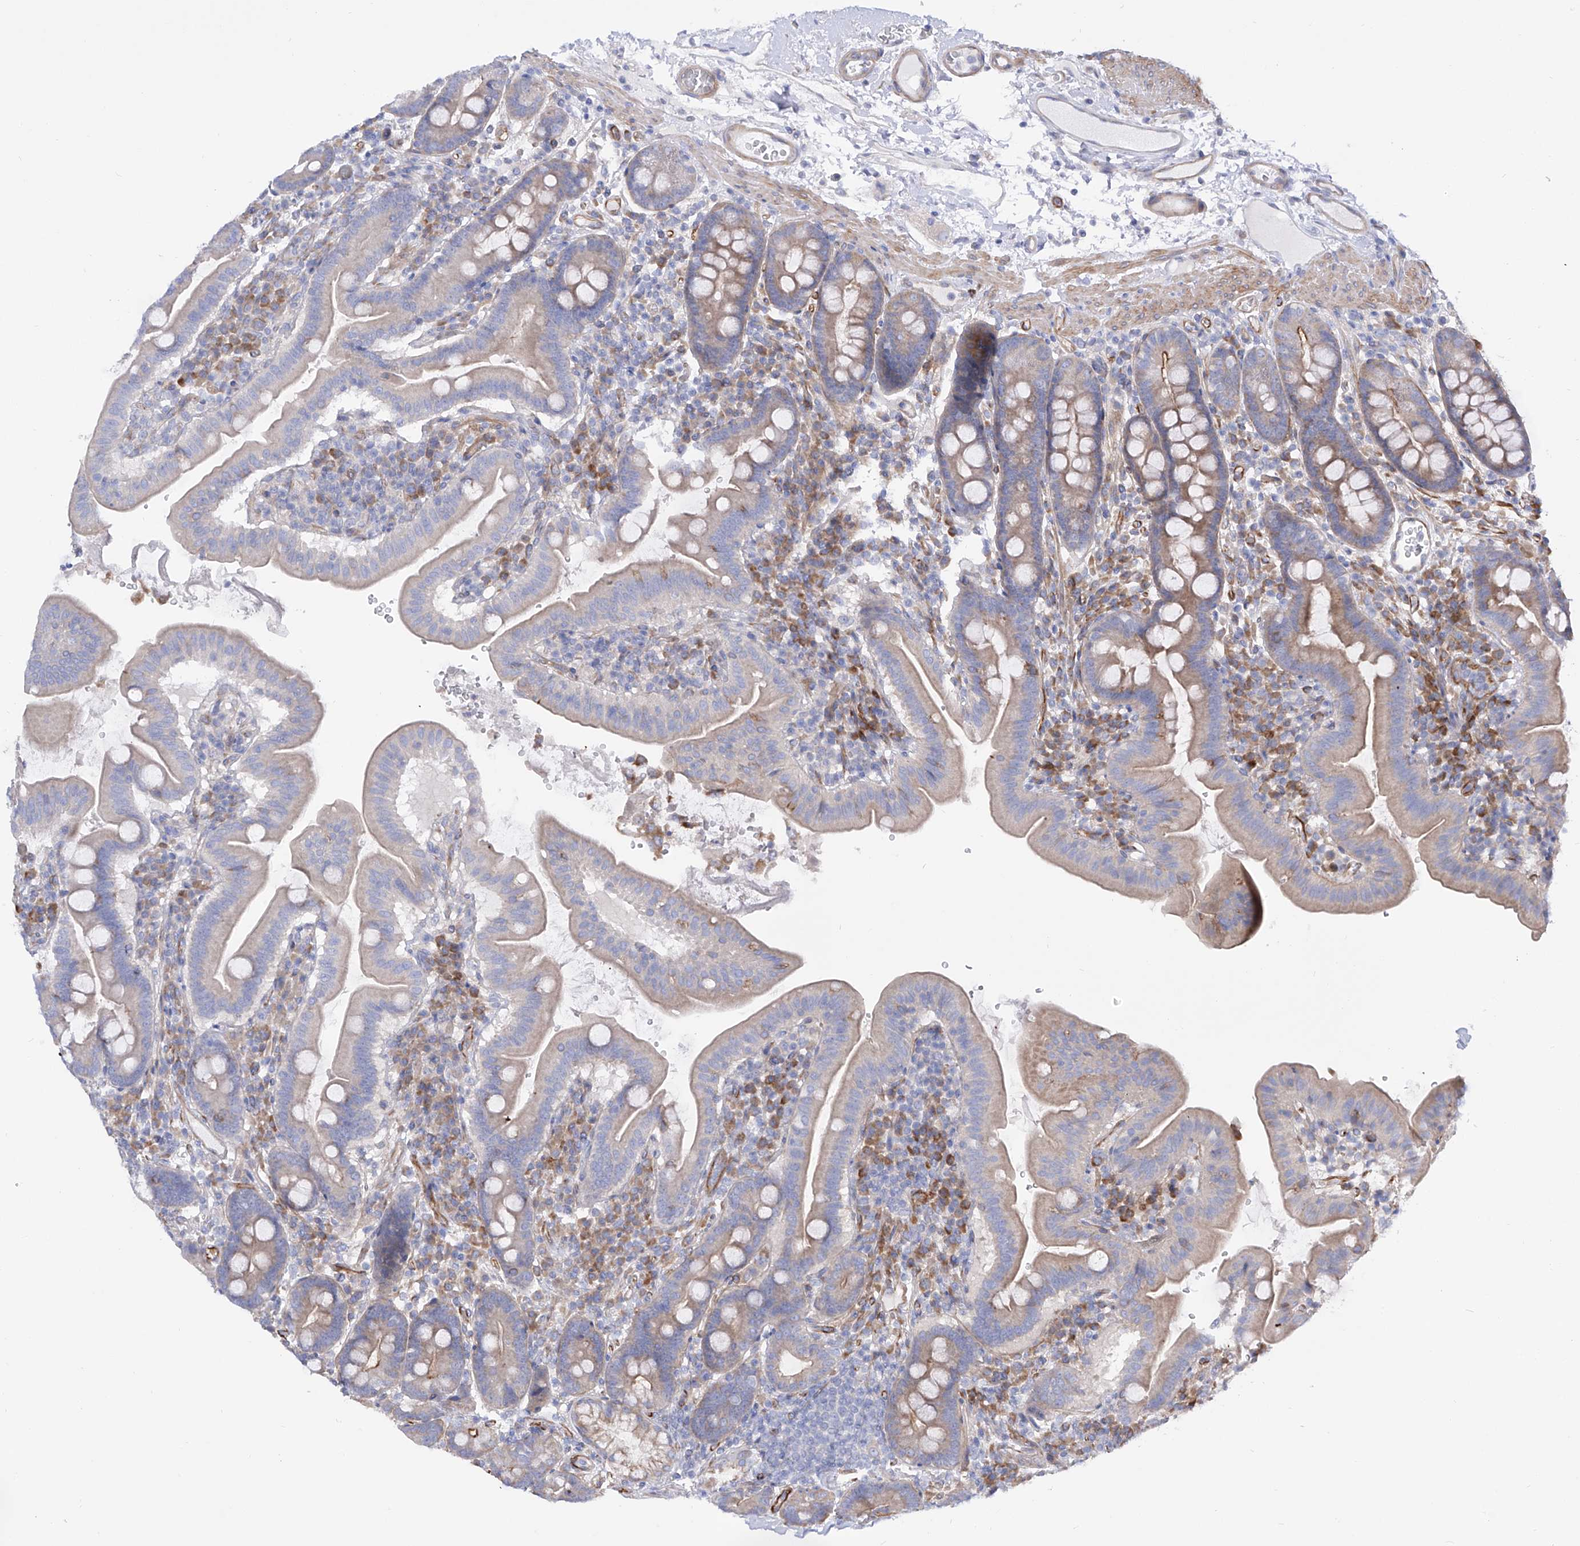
{"staining": {"intensity": "weak", "quantity": "25%-75%", "location": "cytoplasmic/membranous"}, "tissue": "duodenum", "cell_type": "Glandular cells", "image_type": "normal", "snomed": [{"axis": "morphology", "description": "Normal tissue, NOS"}, {"axis": "morphology", "description": "Adenocarcinoma, NOS"}, {"axis": "topography", "description": "Pancreas"}, {"axis": "topography", "description": "Duodenum"}], "caption": "Weak cytoplasmic/membranous expression for a protein is present in about 25%-75% of glandular cells of benign duodenum using immunohistochemistry.", "gene": "LCA5", "patient": {"sex": "male", "age": 50}}